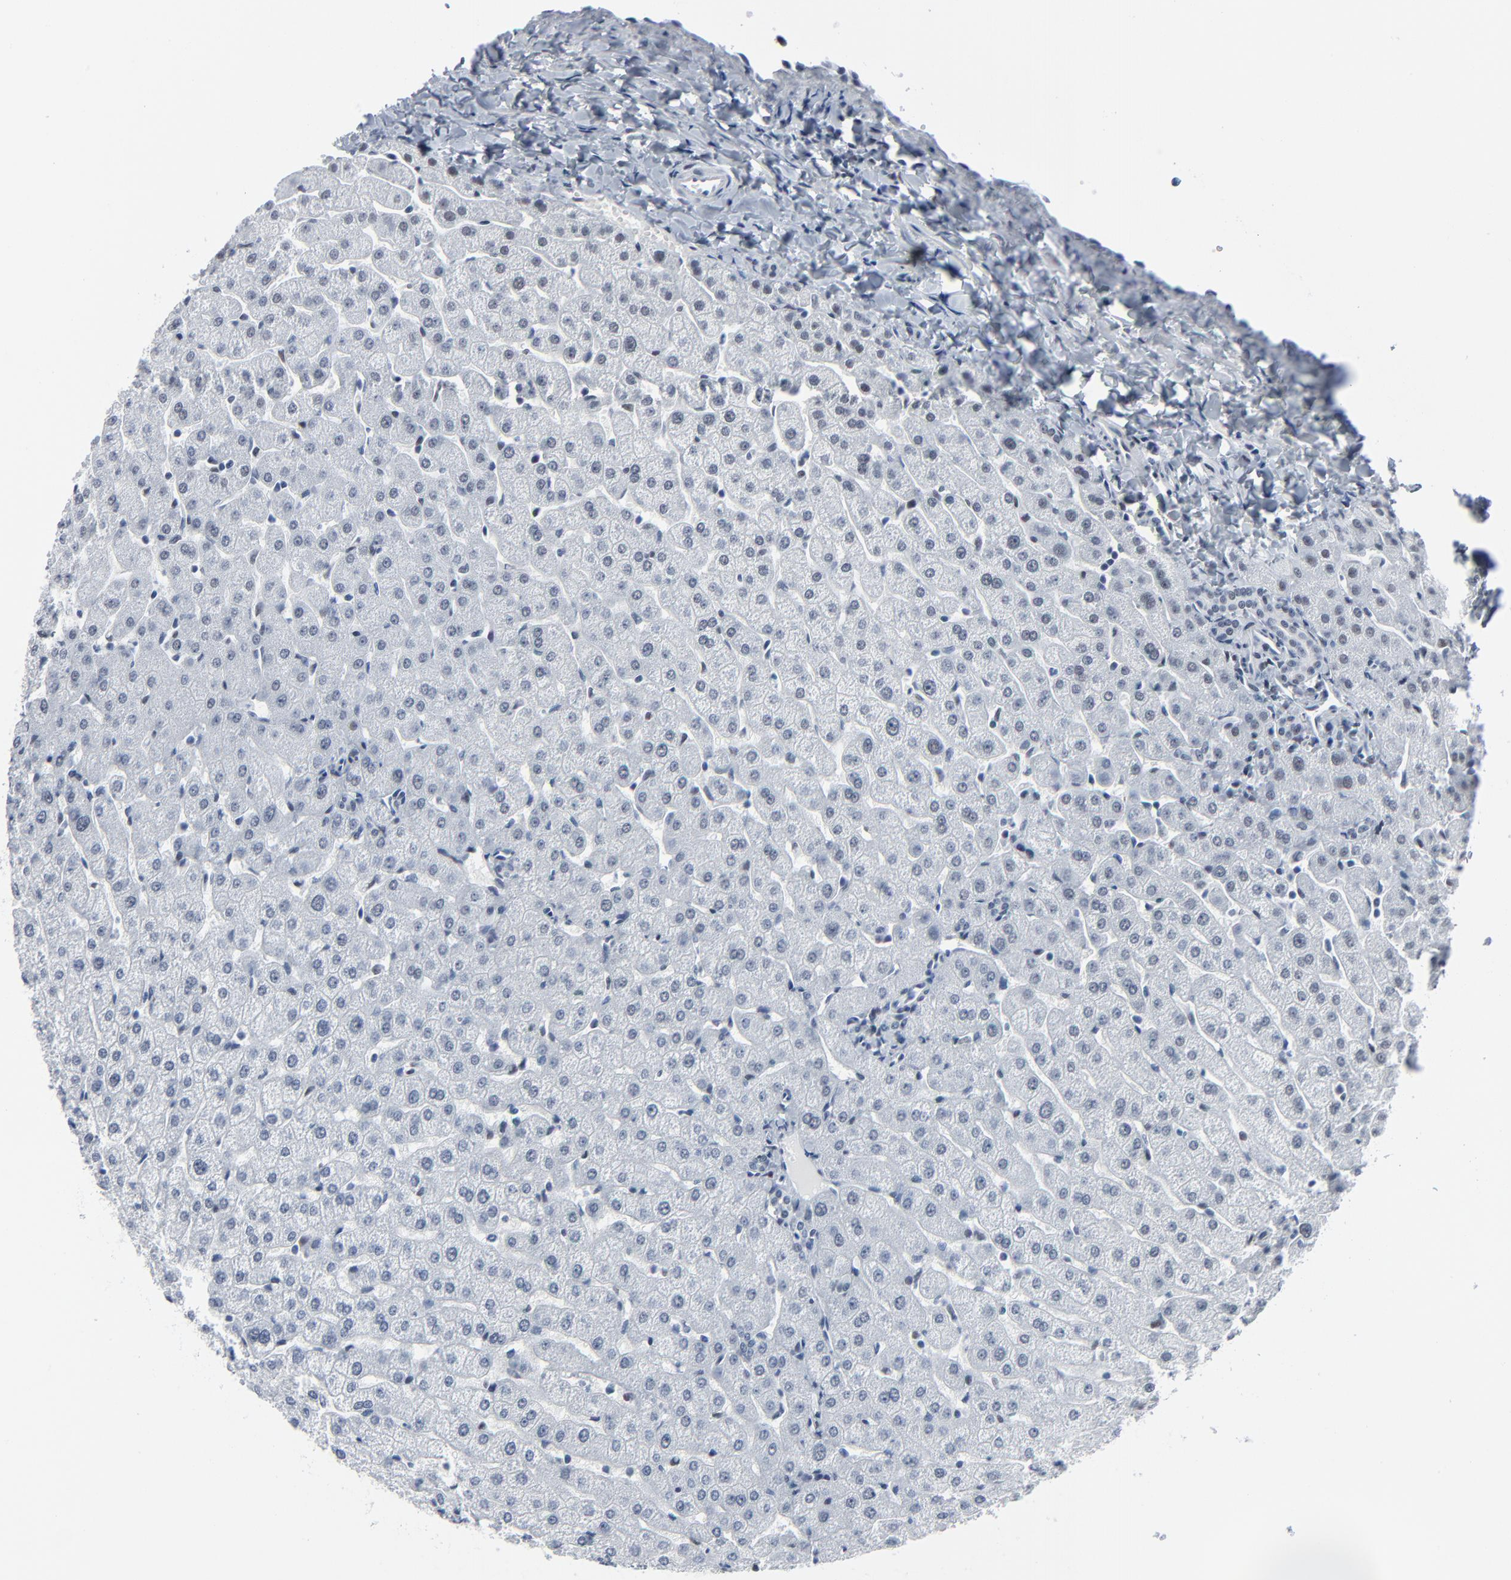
{"staining": {"intensity": "negative", "quantity": "none", "location": "none"}, "tissue": "liver", "cell_type": "Cholangiocytes", "image_type": "normal", "snomed": [{"axis": "morphology", "description": "Normal tissue, NOS"}, {"axis": "morphology", "description": "Fibrosis, NOS"}, {"axis": "topography", "description": "Liver"}], "caption": "Image shows no protein expression in cholangiocytes of unremarkable liver. (DAB (3,3'-diaminobenzidine) IHC visualized using brightfield microscopy, high magnification).", "gene": "SIRT1", "patient": {"sex": "female", "age": 29}}